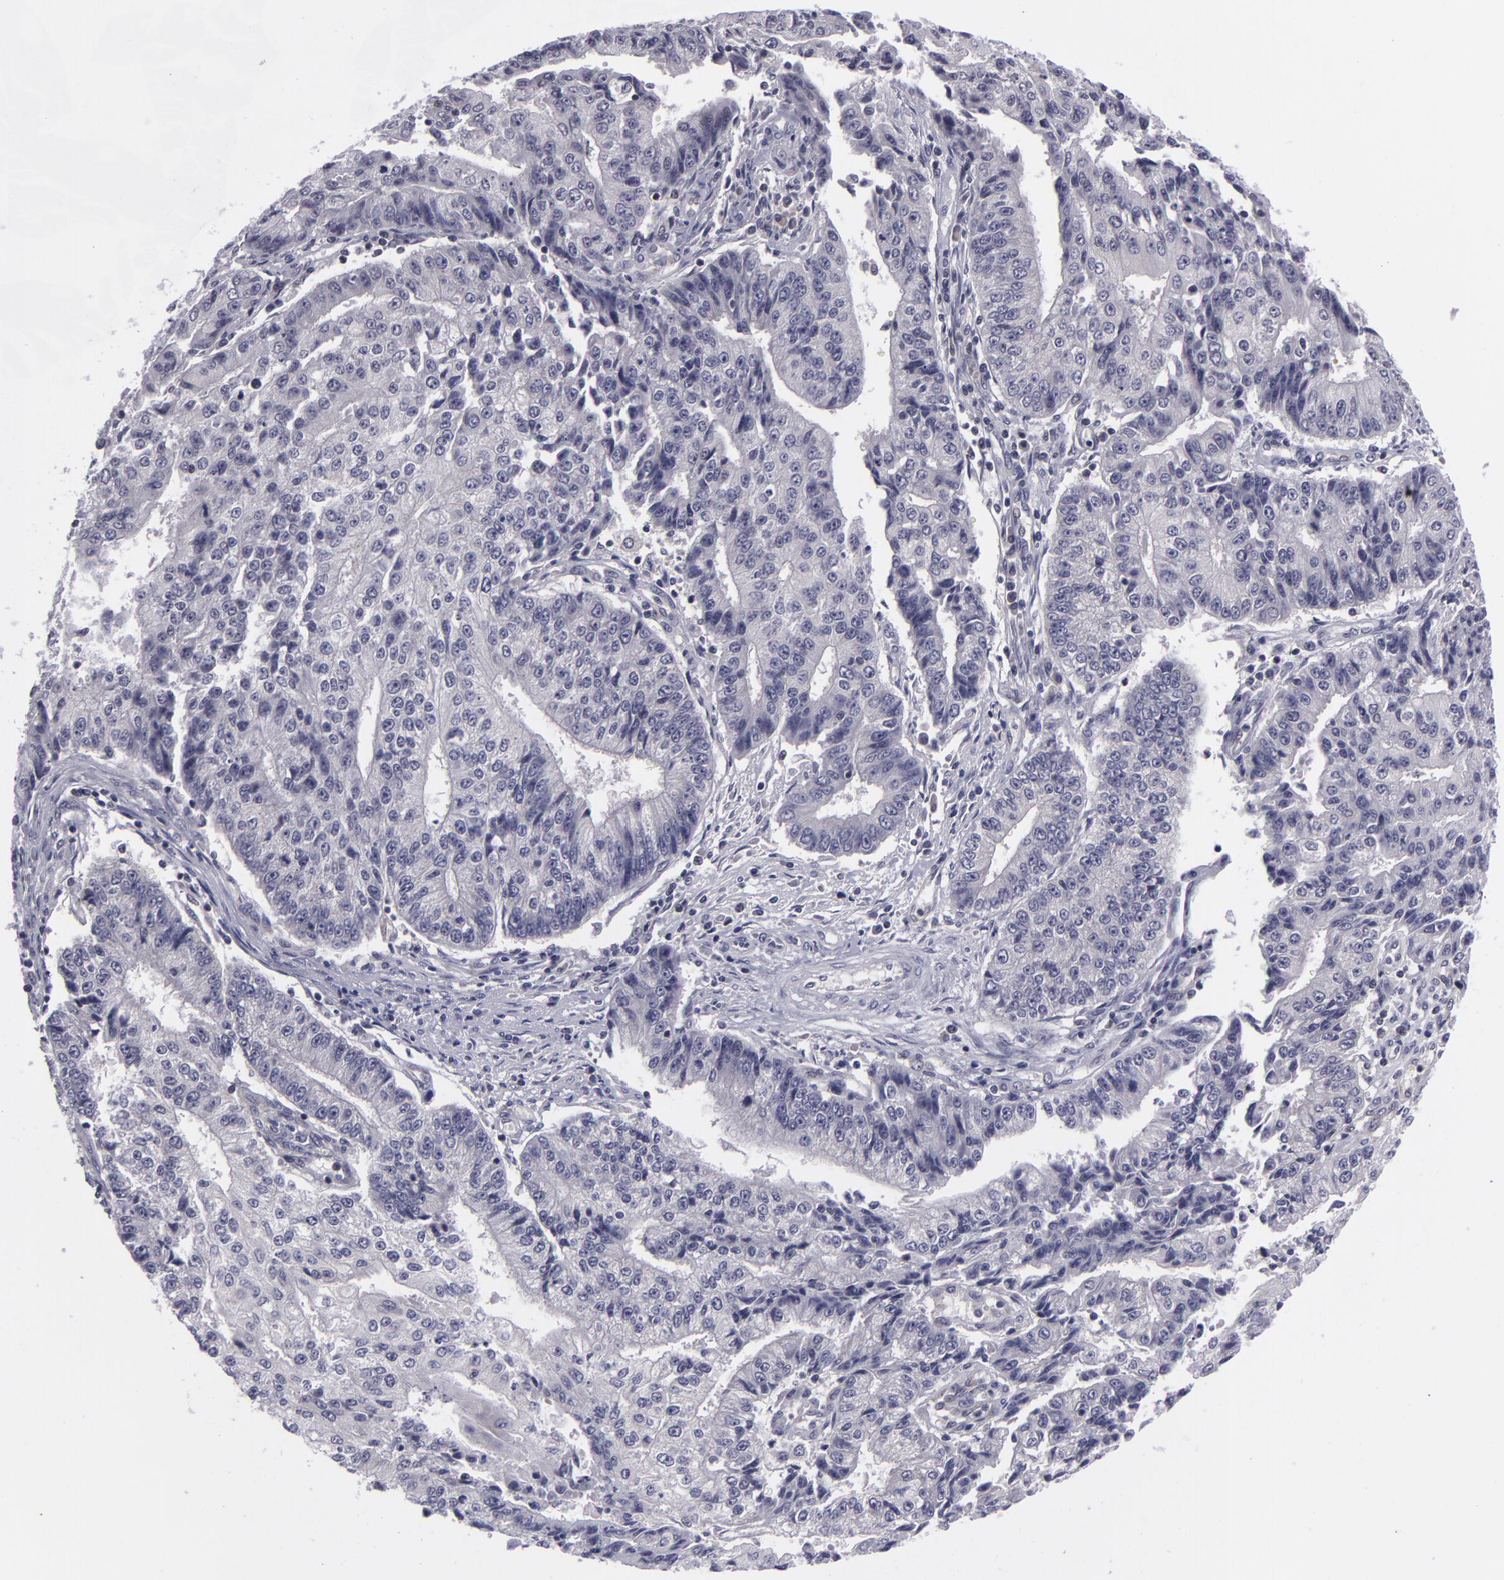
{"staining": {"intensity": "negative", "quantity": "none", "location": "none"}, "tissue": "endometrial cancer", "cell_type": "Tumor cells", "image_type": "cancer", "snomed": [{"axis": "morphology", "description": "Adenocarcinoma, NOS"}, {"axis": "topography", "description": "Endometrium"}], "caption": "Immunohistochemistry (IHC) histopathology image of neoplastic tissue: endometrial cancer (adenocarcinoma) stained with DAB (3,3'-diaminobenzidine) displays no significant protein positivity in tumor cells.", "gene": "BCL10", "patient": {"sex": "female", "age": 75}}